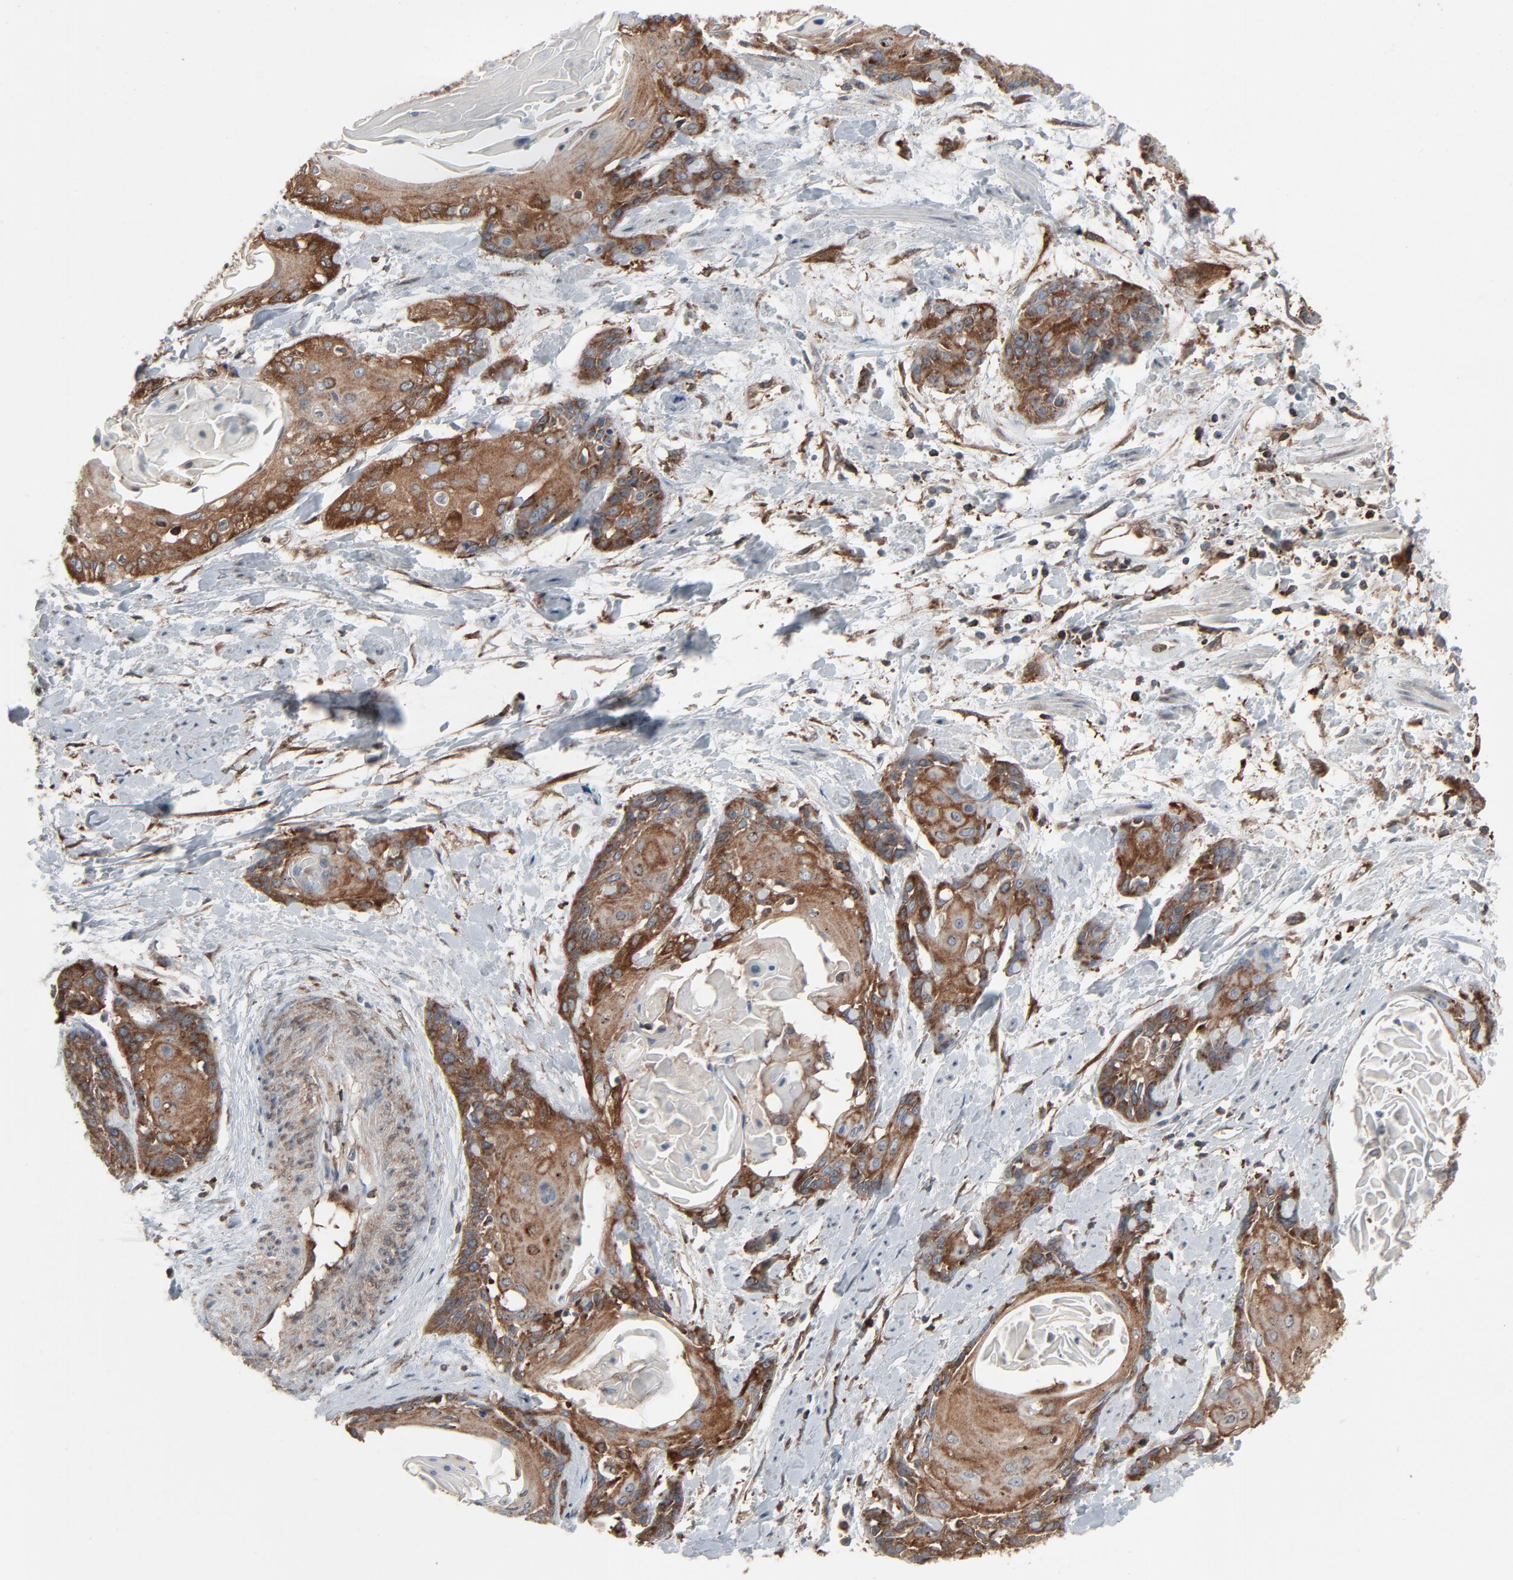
{"staining": {"intensity": "moderate", "quantity": ">75%", "location": "cytoplasmic/membranous"}, "tissue": "cervical cancer", "cell_type": "Tumor cells", "image_type": "cancer", "snomed": [{"axis": "morphology", "description": "Squamous cell carcinoma, NOS"}, {"axis": "topography", "description": "Cervix"}], "caption": "Protein staining exhibits moderate cytoplasmic/membranous expression in approximately >75% of tumor cells in cervical cancer.", "gene": "OPTN", "patient": {"sex": "female", "age": 57}}